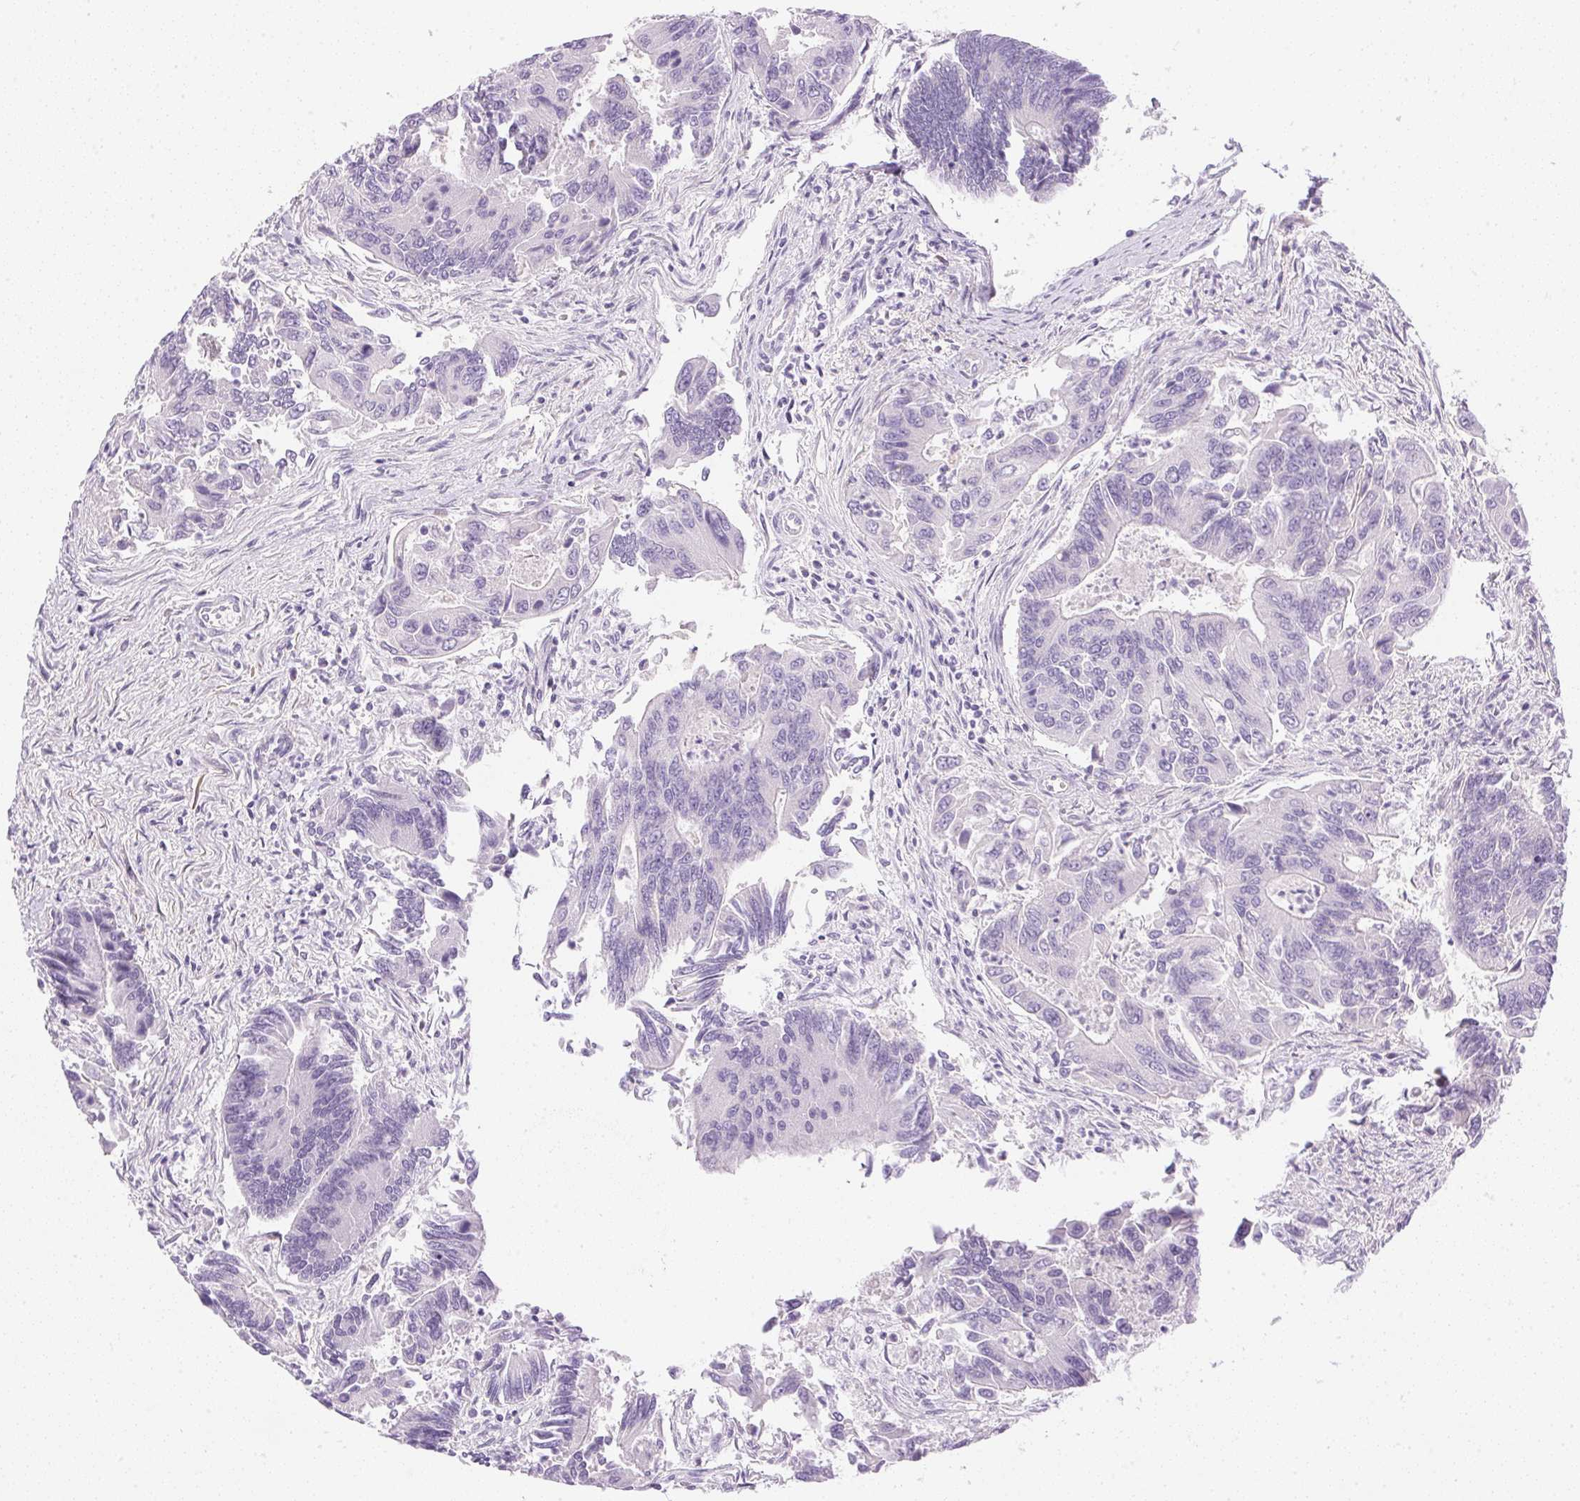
{"staining": {"intensity": "negative", "quantity": "none", "location": "none"}, "tissue": "colorectal cancer", "cell_type": "Tumor cells", "image_type": "cancer", "snomed": [{"axis": "morphology", "description": "Adenocarcinoma, NOS"}, {"axis": "topography", "description": "Colon"}], "caption": "Tumor cells show no significant protein expression in colorectal adenocarcinoma. The staining is performed using DAB (3,3'-diaminobenzidine) brown chromogen with nuclei counter-stained in using hematoxylin.", "gene": "CTRL", "patient": {"sex": "female", "age": 67}}